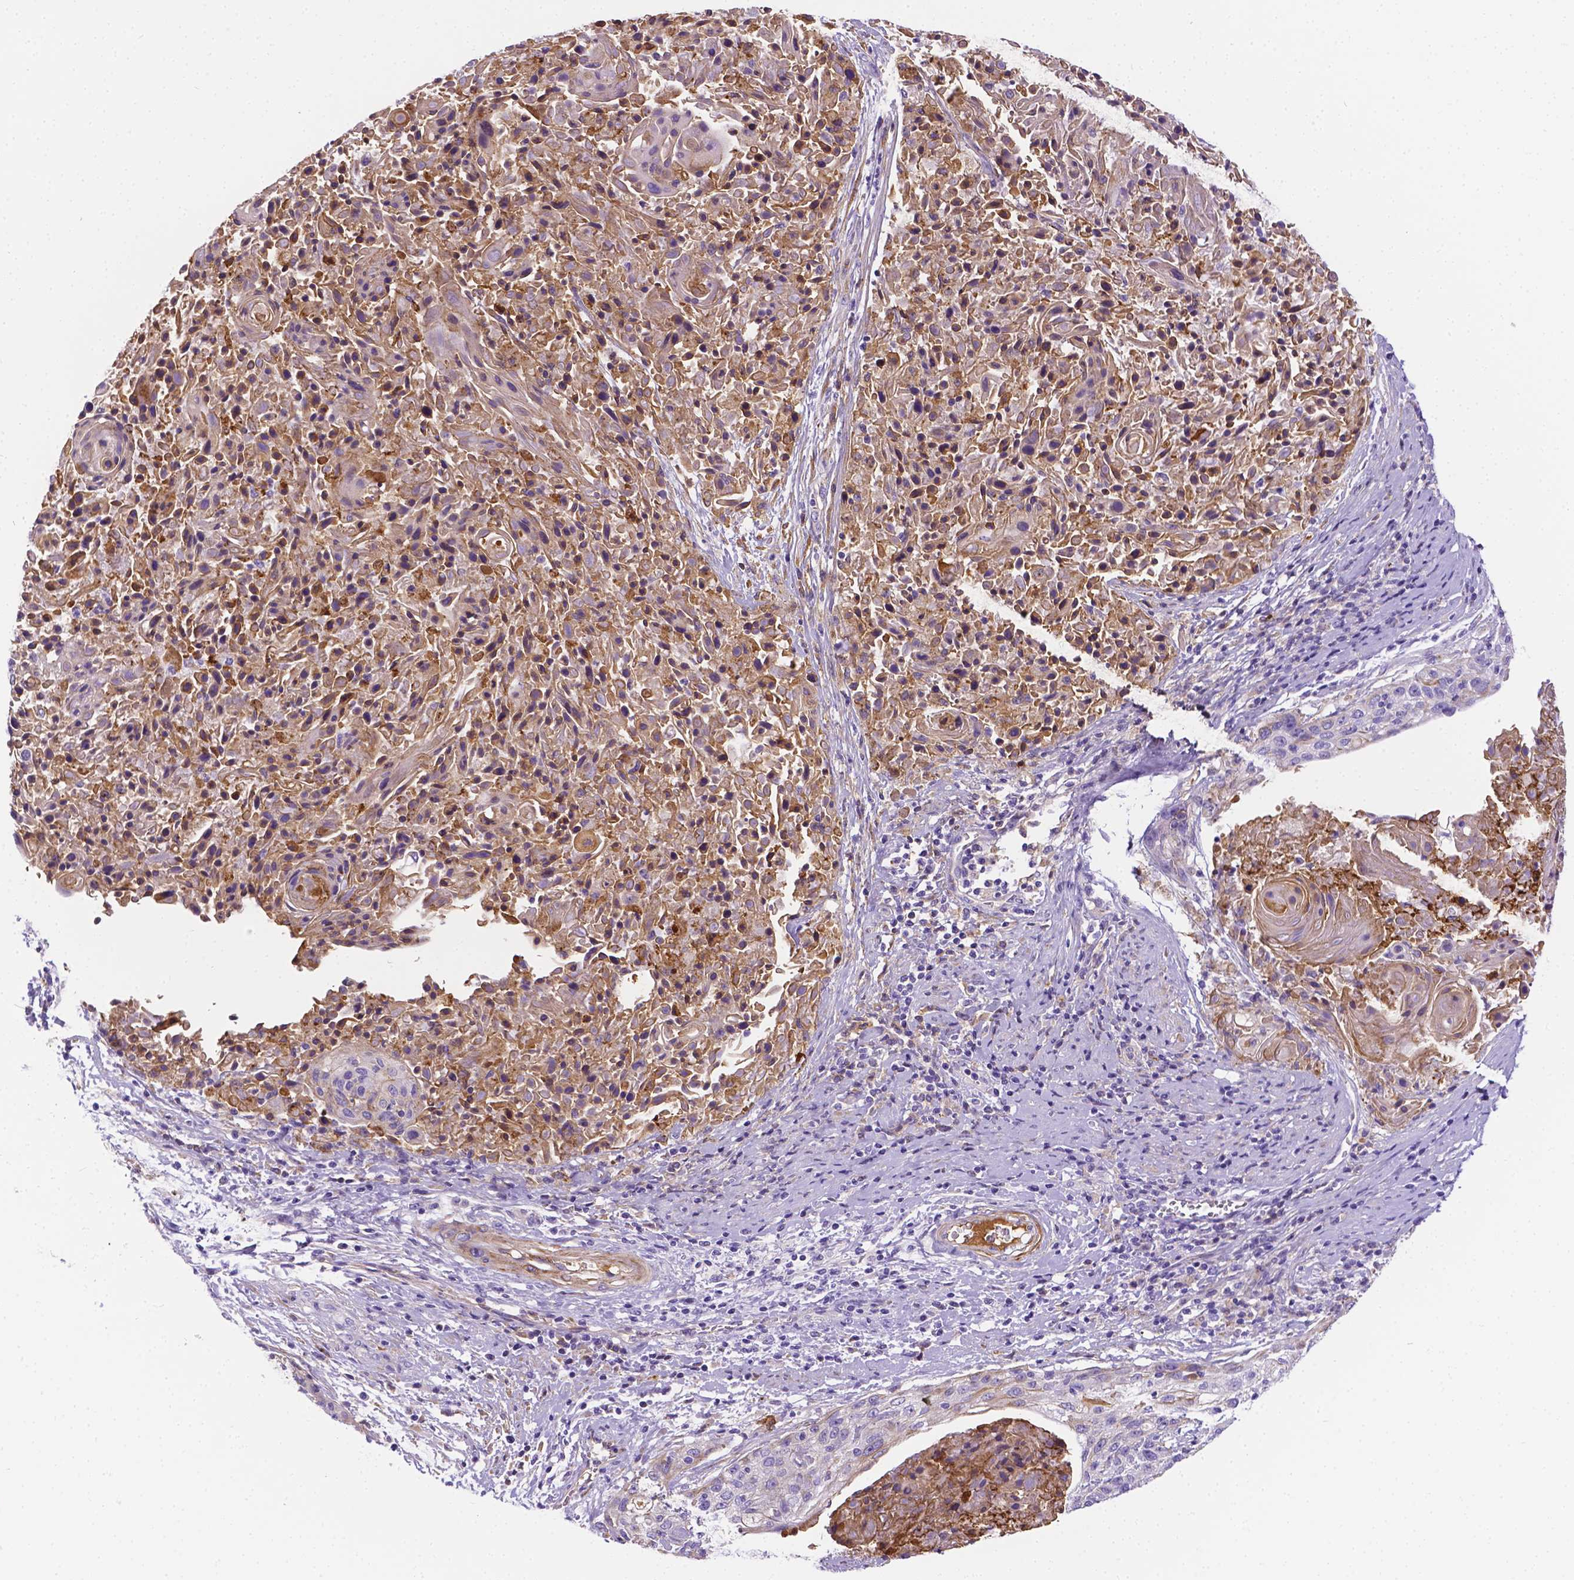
{"staining": {"intensity": "weak", "quantity": "<25%", "location": "cytoplasmic/membranous"}, "tissue": "cervical cancer", "cell_type": "Tumor cells", "image_type": "cancer", "snomed": [{"axis": "morphology", "description": "Squamous cell carcinoma, NOS"}, {"axis": "topography", "description": "Cervix"}], "caption": "The image demonstrates no staining of tumor cells in cervical squamous cell carcinoma. (DAB (3,3'-diaminobenzidine) immunohistochemistry (IHC), high magnification).", "gene": "APOE", "patient": {"sex": "female", "age": 31}}